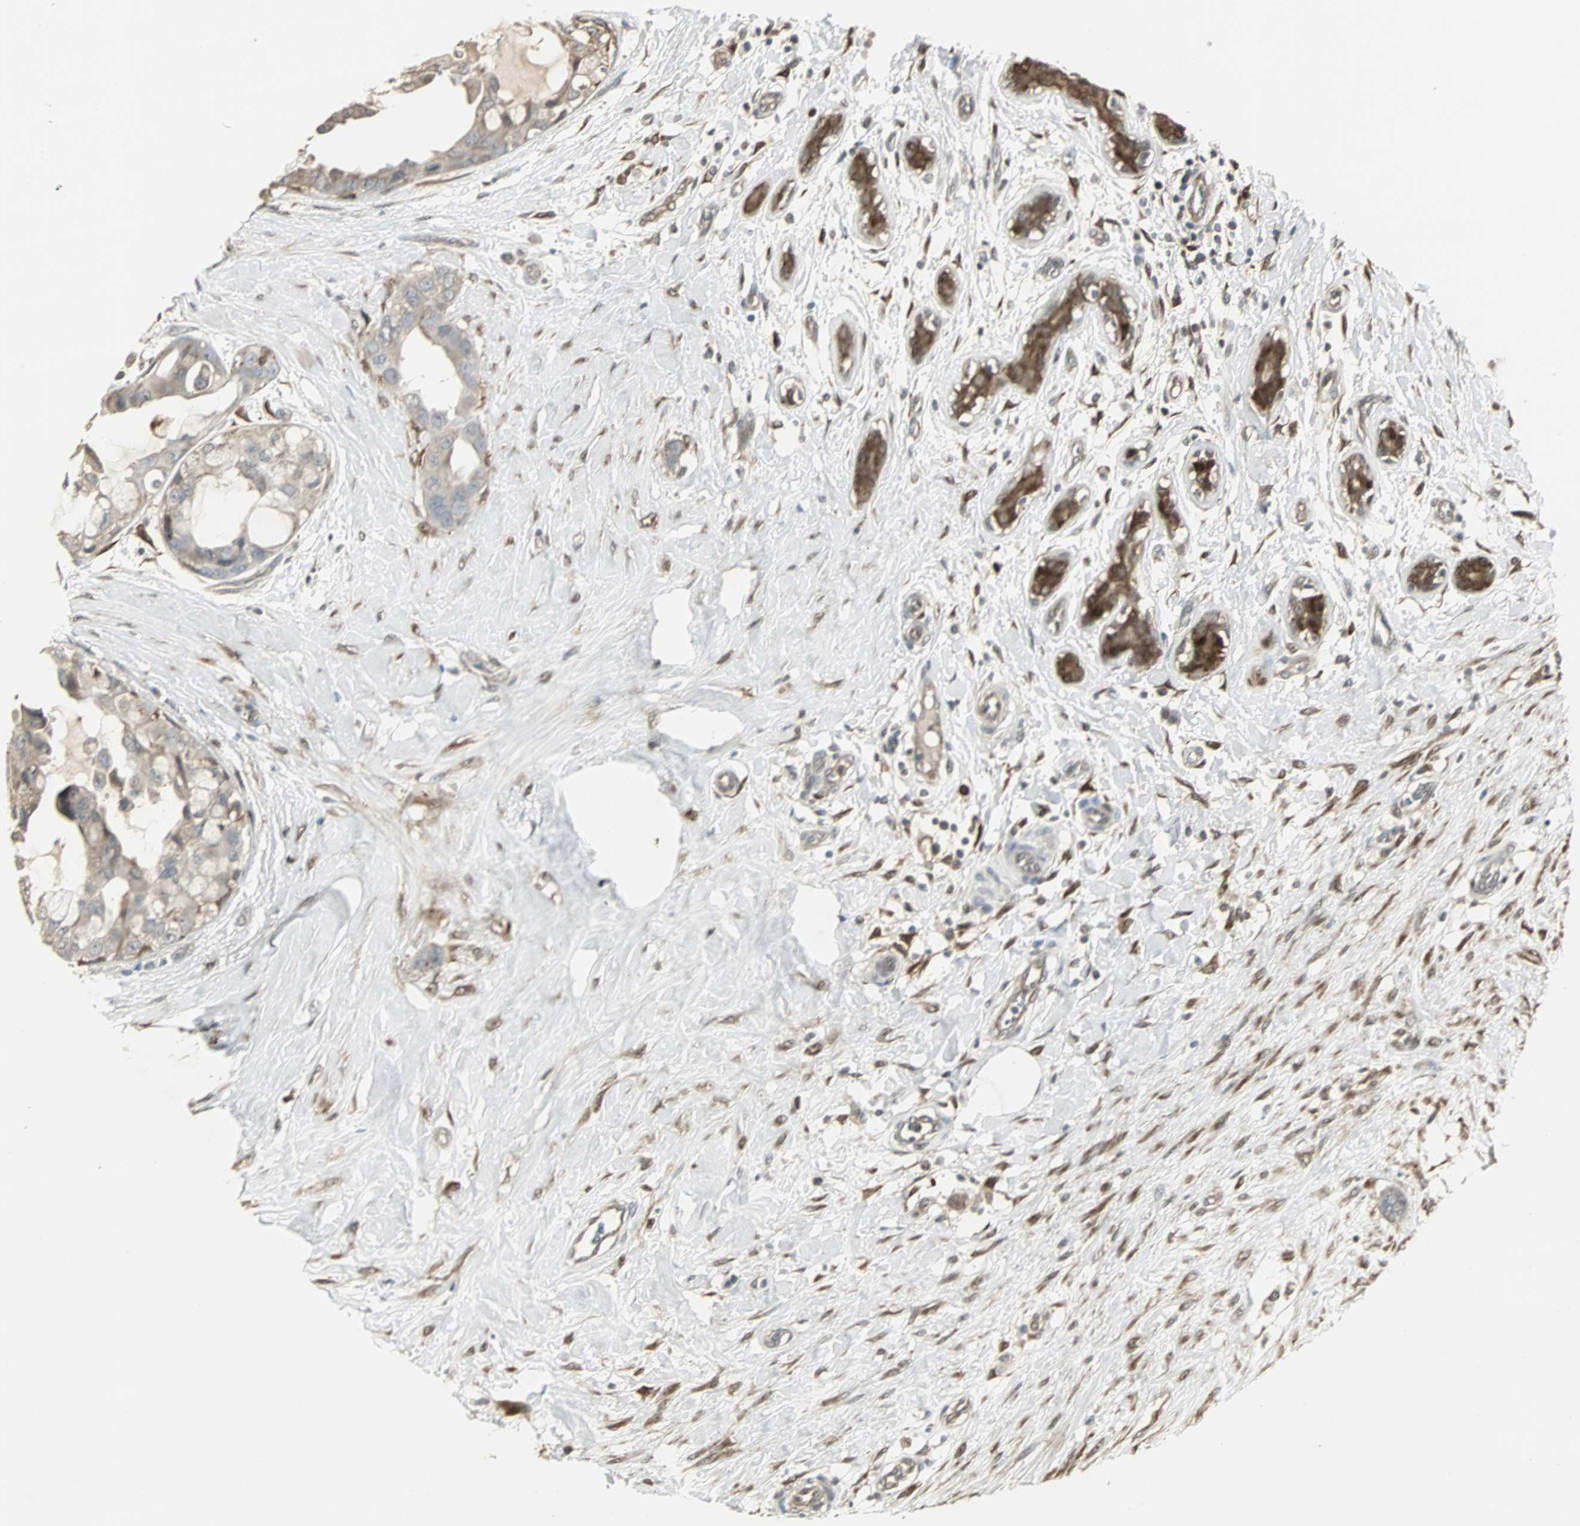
{"staining": {"intensity": "moderate", "quantity": ">75%", "location": "cytoplasmic/membranous,nuclear"}, "tissue": "breast cancer", "cell_type": "Tumor cells", "image_type": "cancer", "snomed": [{"axis": "morphology", "description": "Duct carcinoma"}, {"axis": "topography", "description": "Breast"}], "caption": "Immunohistochemistry (DAB (3,3'-diaminobenzidine)) staining of breast cancer (infiltrating ductal carcinoma) reveals moderate cytoplasmic/membranous and nuclear protein positivity in approximately >75% of tumor cells. (Stains: DAB (3,3'-diaminobenzidine) in brown, nuclei in blue, Microscopy: brightfield microscopy at high magnification).", "gene": "PLIN3", "patient": {"sex": "female", "age": 40}}